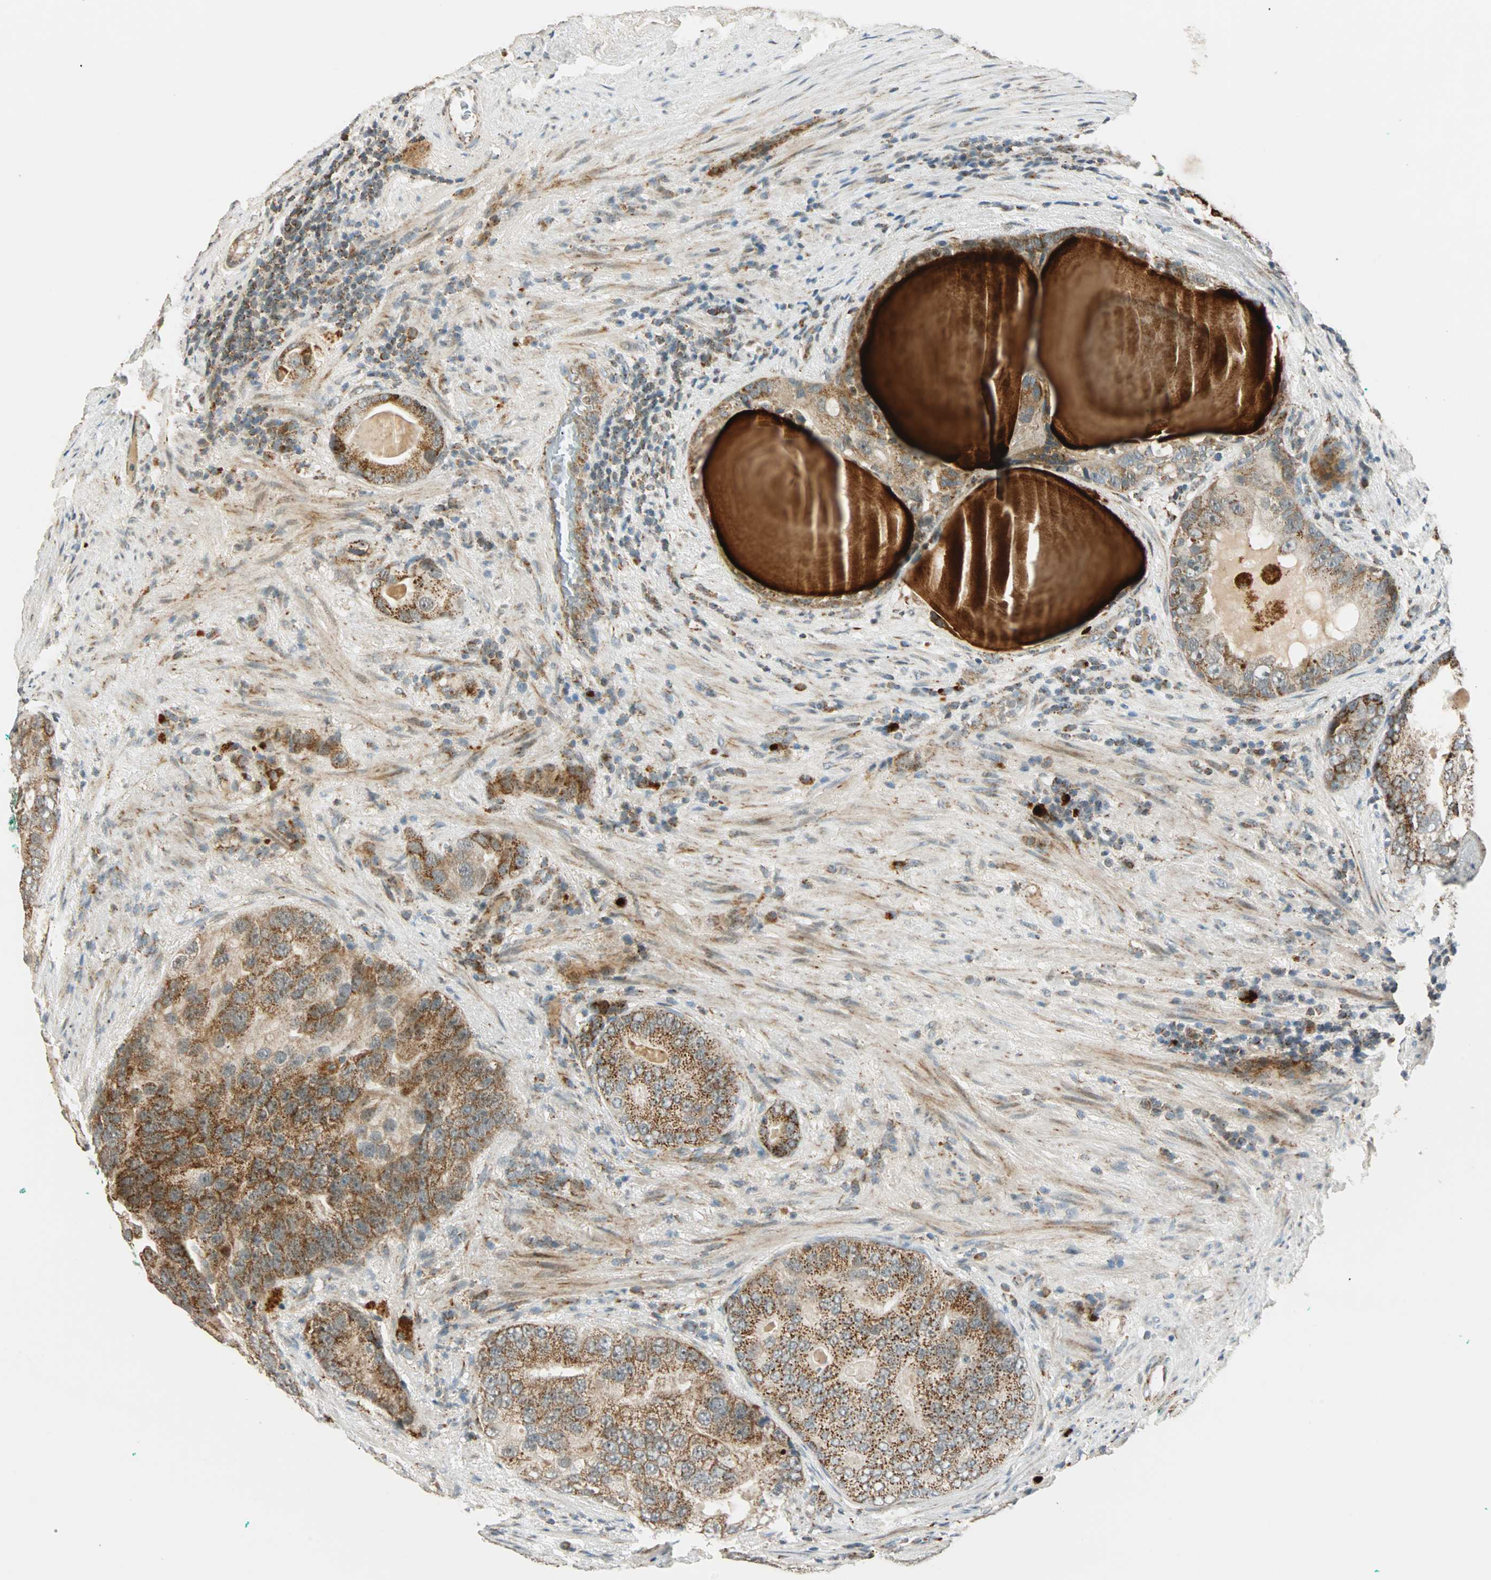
{"staining": {"intensity": "moderate", "quantity": "25%-75%", "location": "cytoplasmic/membranous"}, "tissue": "prostate cancer", "cell_type": "Tumor cells", "image_type": "cancer", "snomed": [{"axis": "morphology", "description": "Adenocarcinoma, High grade"}, {"axis": "topography", "description": "Prostate"}], "caption": "DAB immunohistochemical staining of adenocarcinoma (high-grade) (prostate) reveals moderate cytoplasmic/membranous protein positivity in about 25%-75% of tumor cells.", "gene": "SPRY4", "patient": {"sex": "male", "age": 66}}